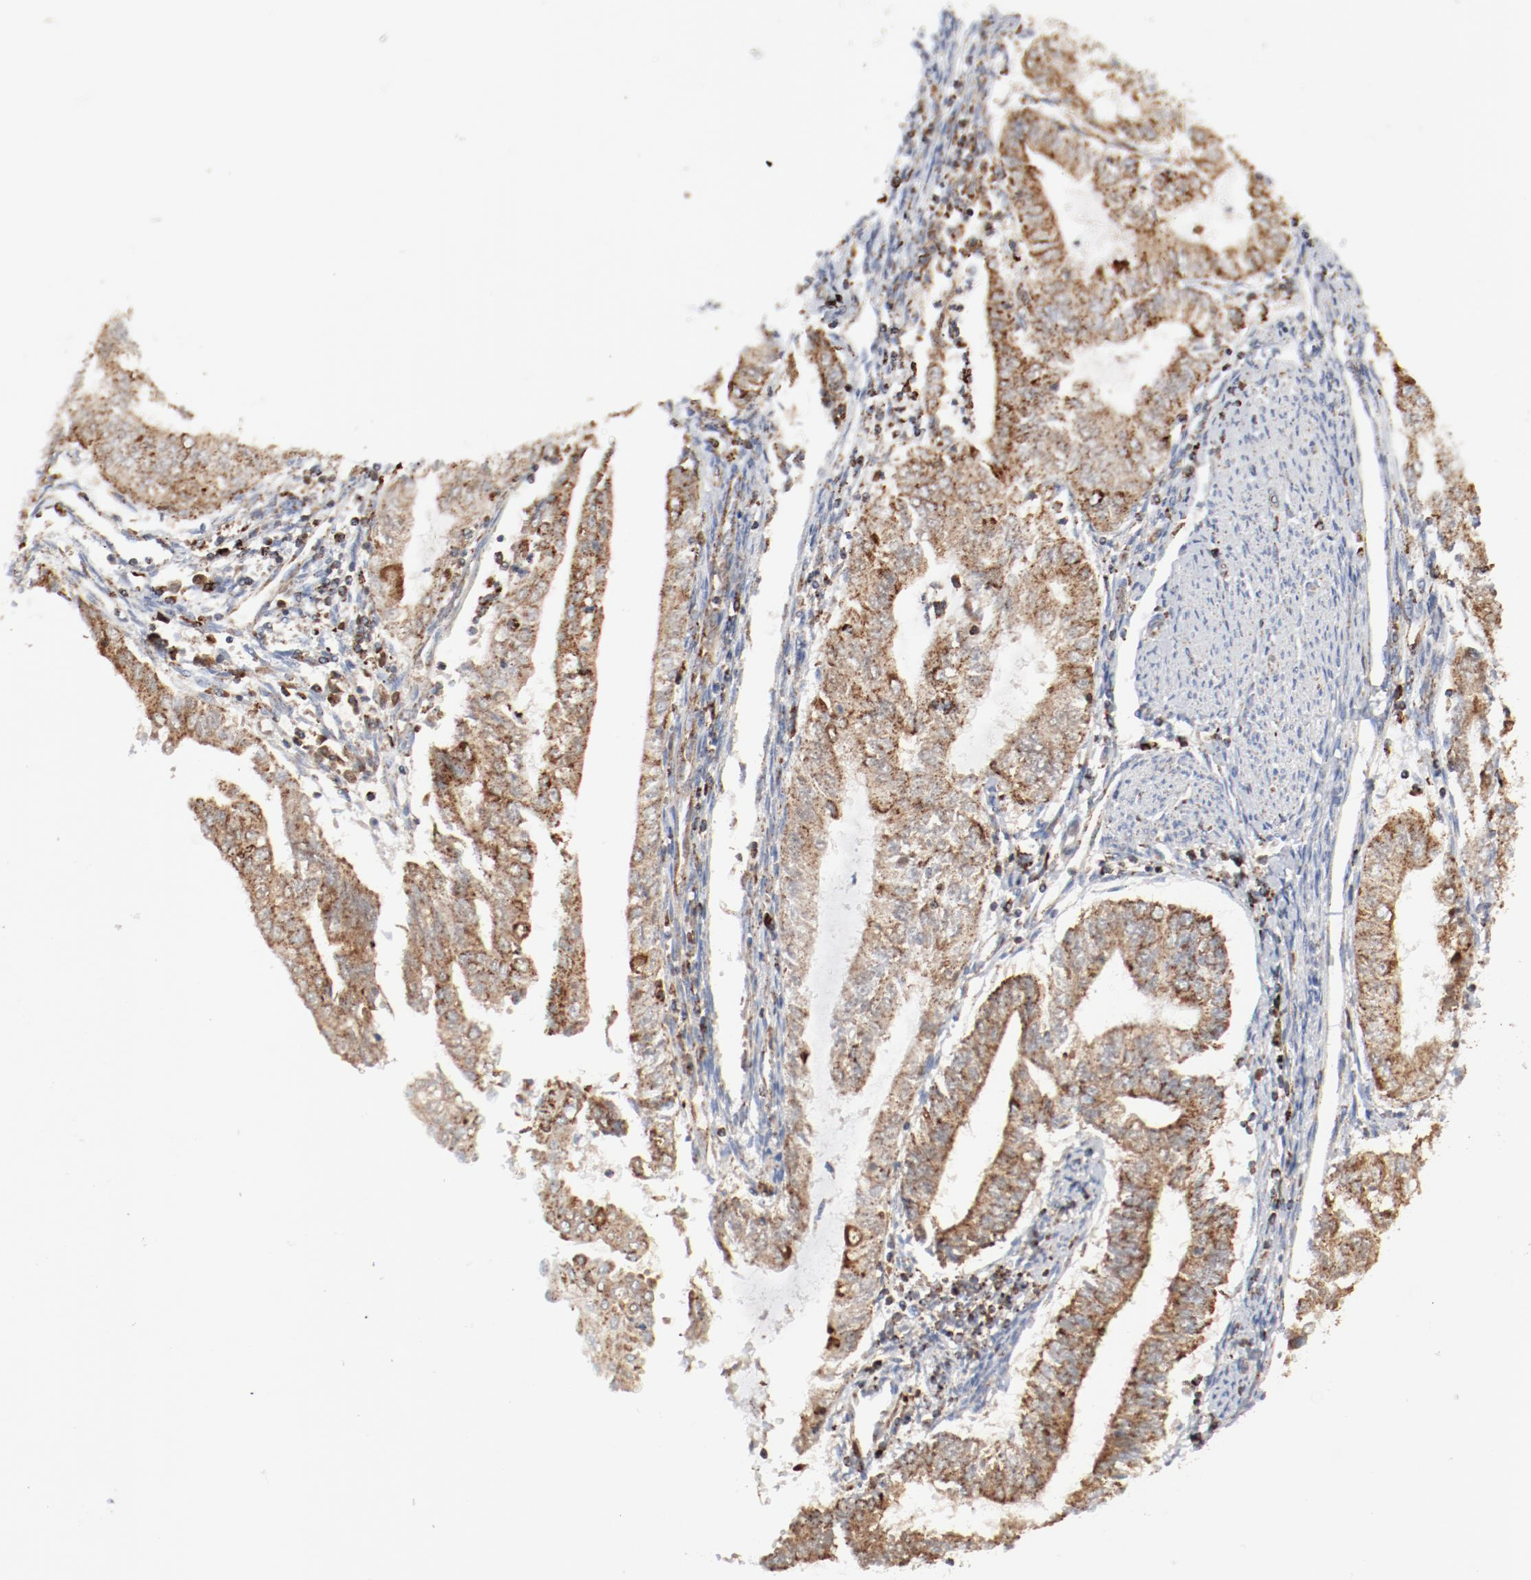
{"staining": {"intensity": "moderate", "quantity": ">75%", "location": "cytoplasmic/membranous"}, "tissue": "endometrial cancer", "cell_type": "Tumor cells", "image_type": "cancer", "snomed": [{"axis": "morphology", "description": "Adenocarcinoma, NOS"}, {"axis": "topography", "description": "Endometrium"}], "caption": "A brown stain shows moderate cytoplasmic/membranous expression of a protein in adenocarcinoma (endometrial) tumor cells.", "gene": "SETD3", "patient": {"sex": "female", "age": 66}}